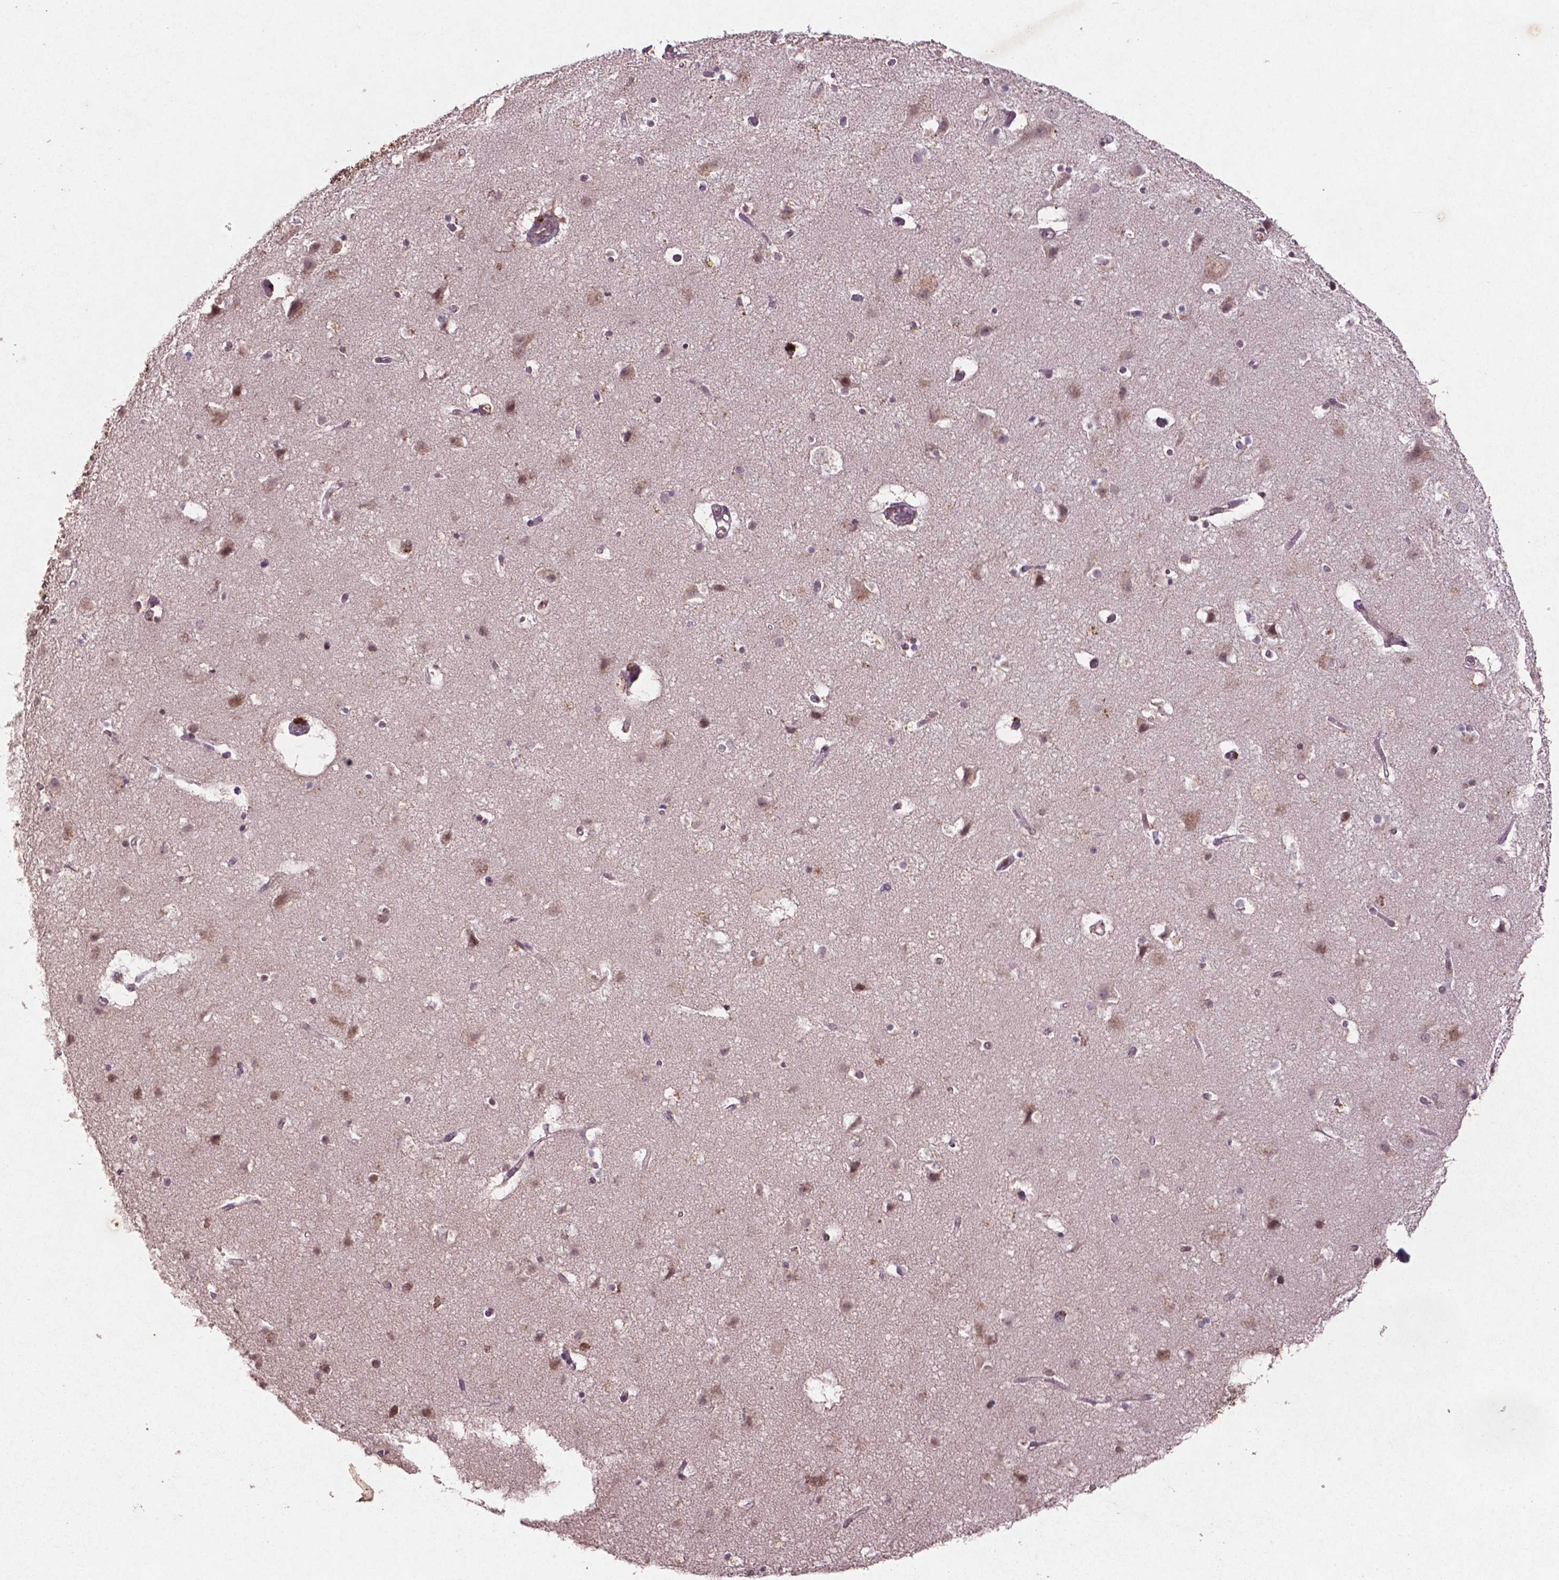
{"staining": {"intensity": "negative", "quantity": "none", "location": "none"}, "tissue": "cerebral cortex", "cell_type": "Endothelial cells", "image_type": "normal", "snomed": [{"axis": "morphology", "description": "Normal tissue, NOS"}, {"axis": "topography", "description": "Cerebral cortex"}], "caption": "Histopathology image shows no protein positivity in endothelial cells of benign cerebral cortex. (Brightfield microscopy of DAB (3,3'-diaminobenzidine) immunohistochemistry at high magnification).", "gene": "GLRX", "patient": {"sex": "female", "age": 52}}